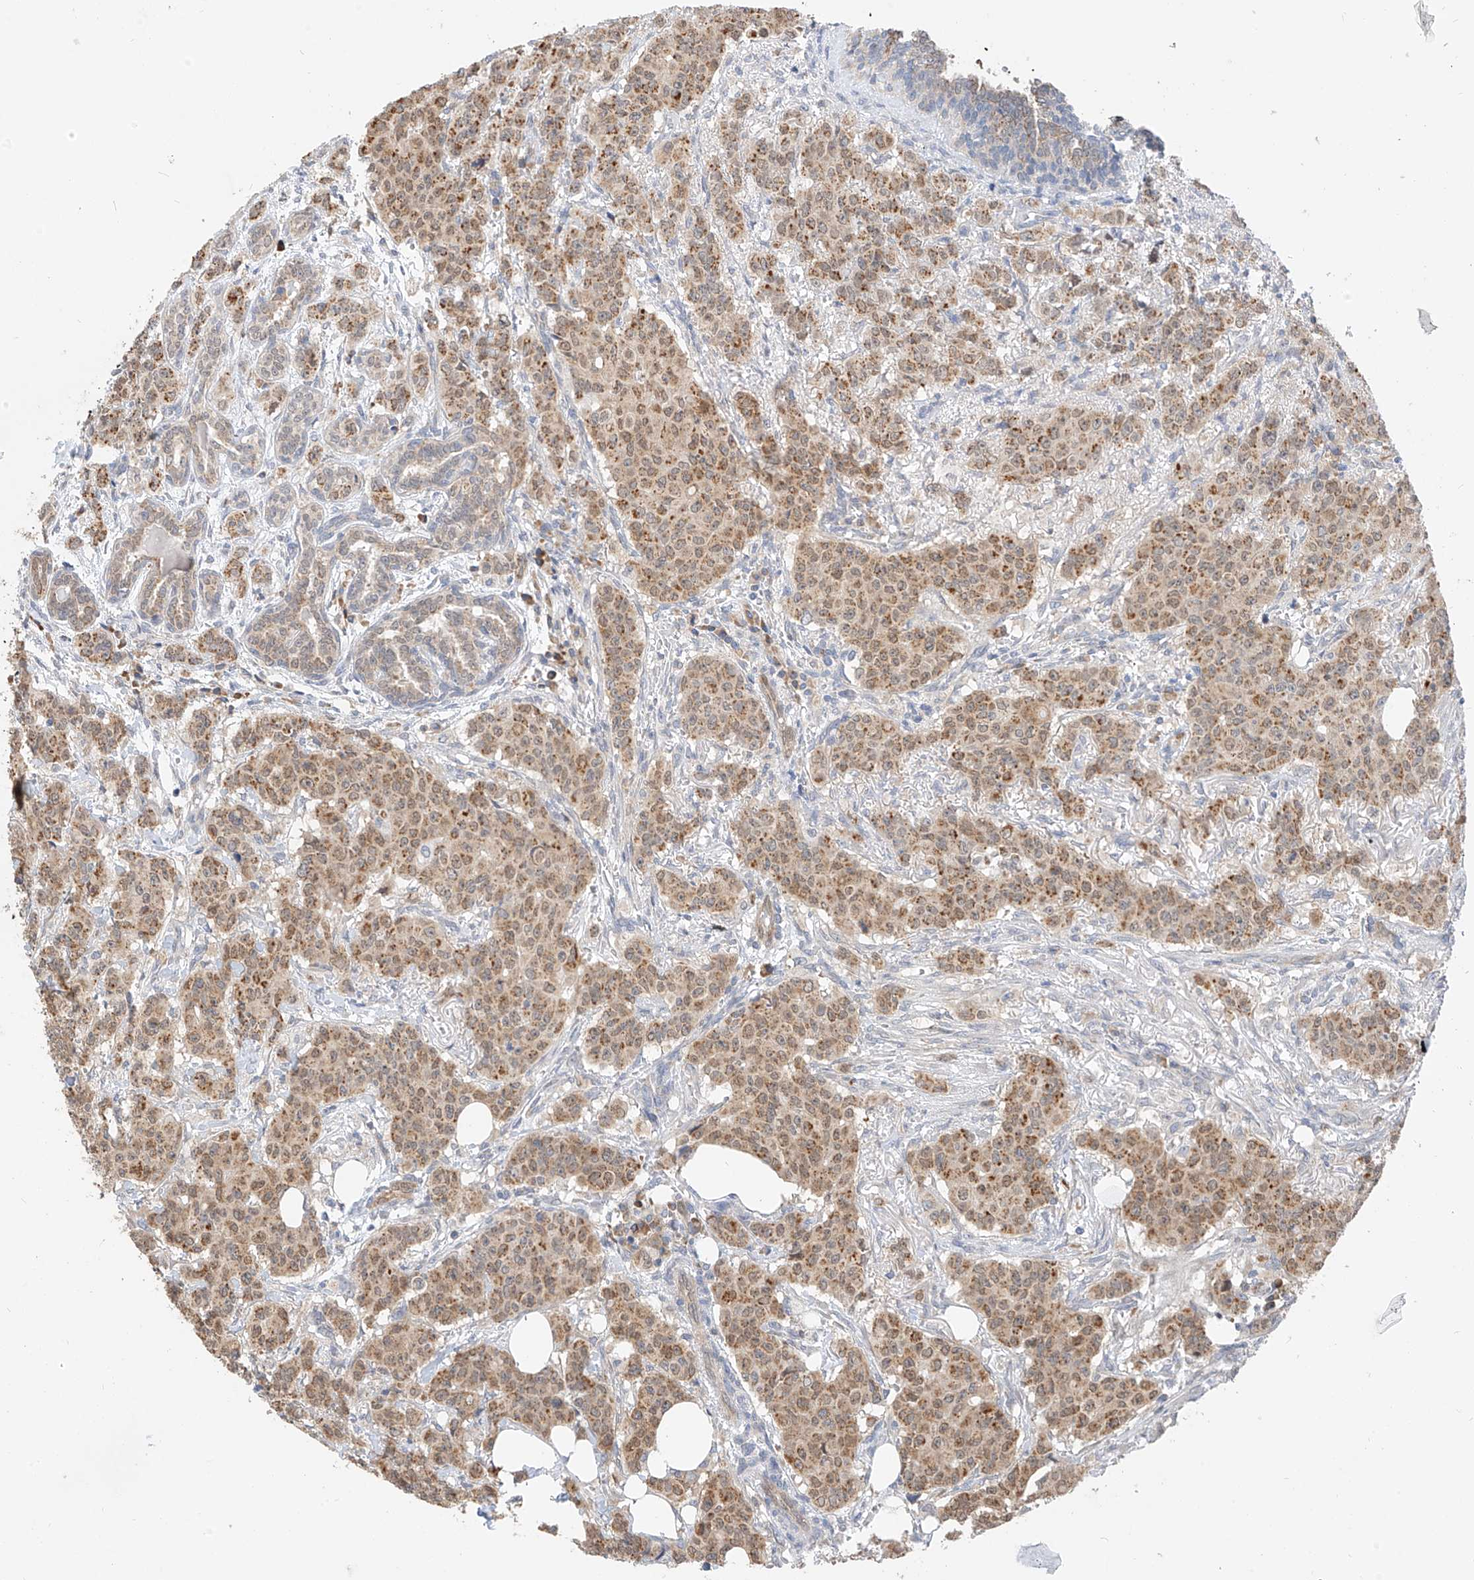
{"staining": {"intensity": "moderate", "quantity": ">75%", "location": "cytoplasmic/membranous"}, "tissue": "breast cancer", "cell_type": "Tumor cells", "image_type": "cancer", "snomed": [{"axis": "morphology", "description": "Duct carcinoma"}, {"axis": "topography", "description": "Breast"}], "caption": "Tumor cells display moderate cytoplasmic/membranous positivity in about >75% of cells in breast cancer.", "gene": "PPA2", "patient": {"sex": "female", "age": 40}}